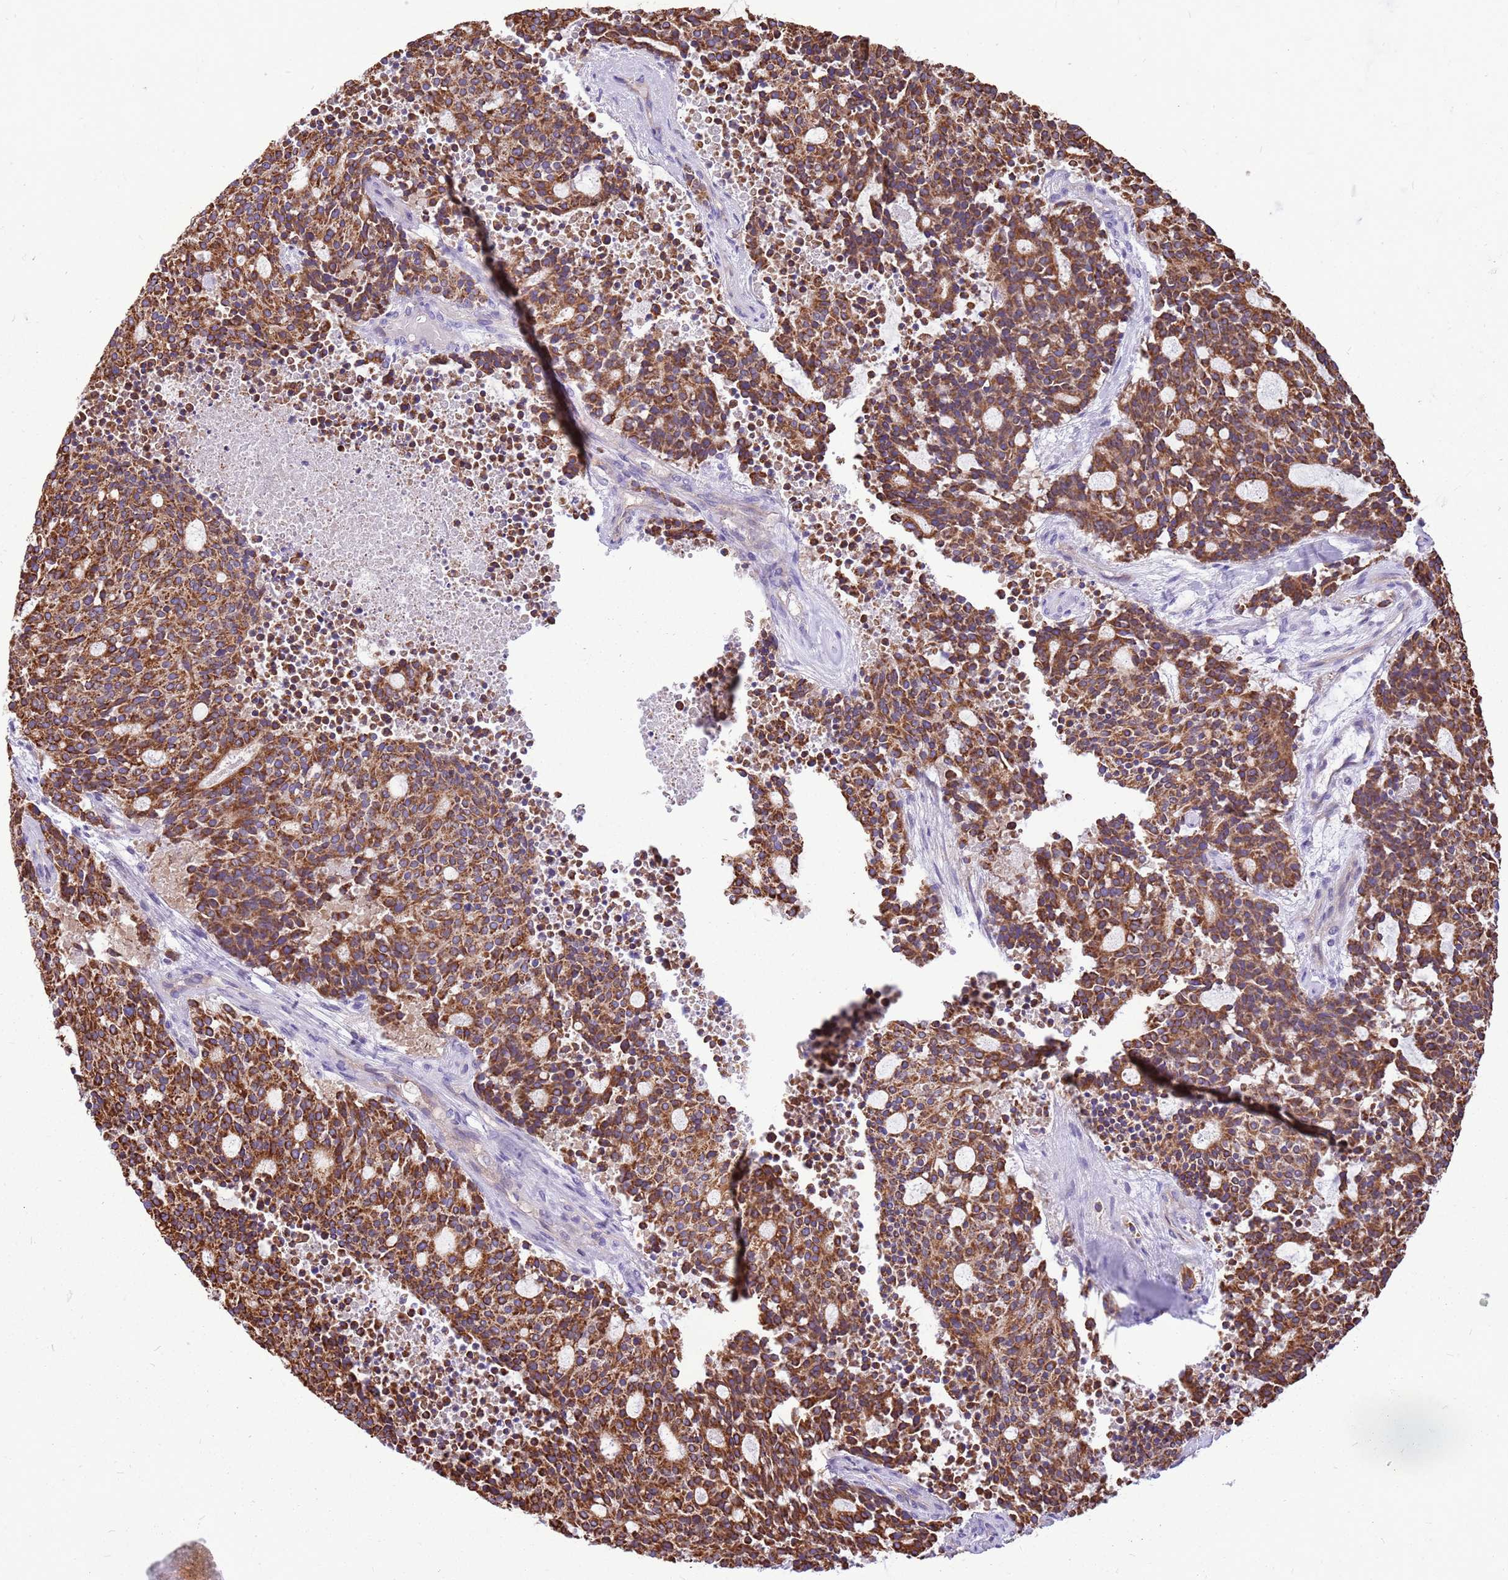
{"staining": {"intensity": "strong", "quantity": ">75%", "location": "cytoplasmic/membranous"}, "tissue": "carcinoid", "cell_type": "Tumor cells", "image_type": "cancer", "snomed": [{"axis": "morphology", "description": "Carcinoid, malignant, NOS"}, {"axis": "topography", "description": "Pancreas"}], "caption": "Immunohistochemistry of carcinoid displays high levels of strong cytoplasmic/membranous expression in about >75% of tumor cells. (DAB IHC, brown staining for protein, blue staining for nuclei).", "gene": "WASHC4", "patient": {"sex": "female", "age": 54}}